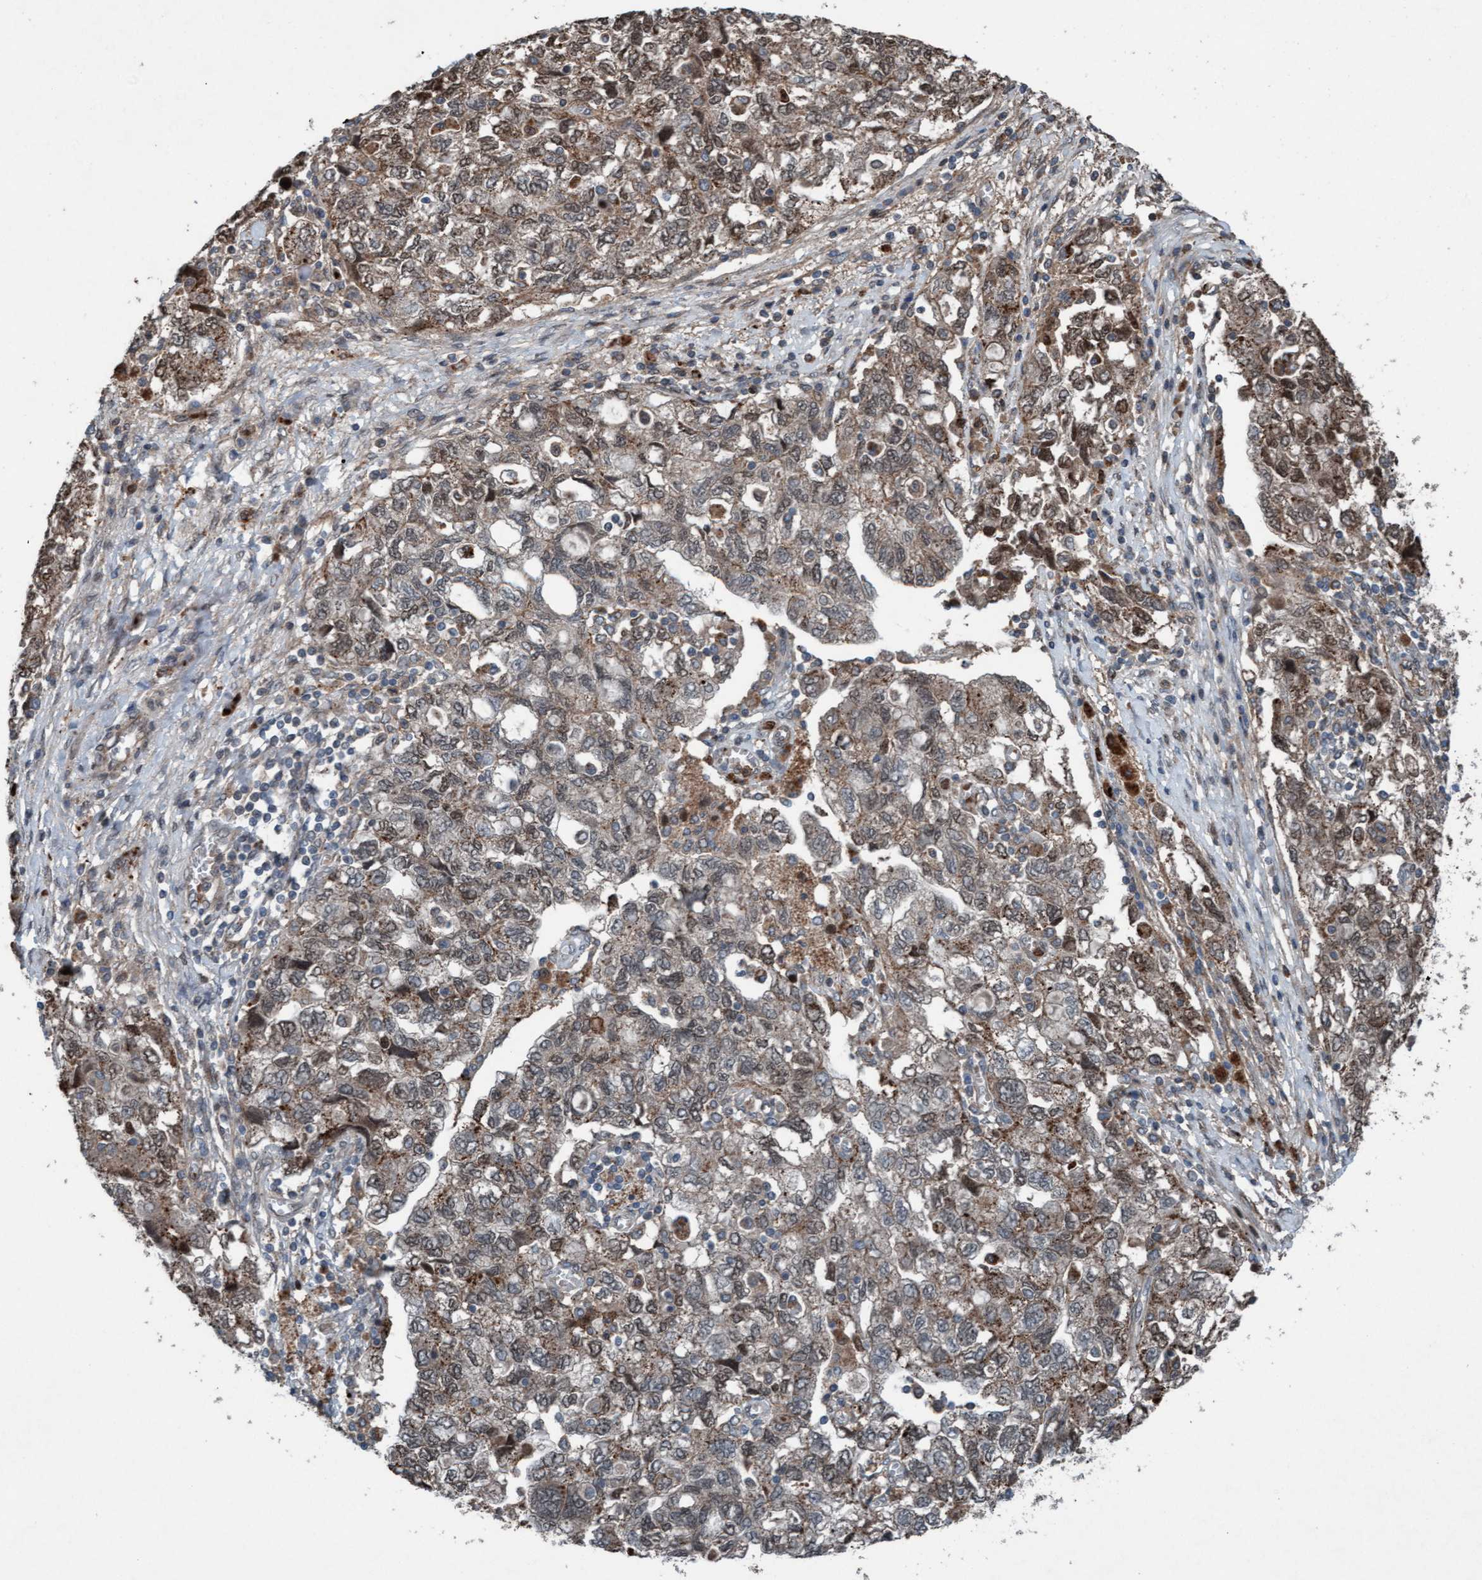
{"staining": {"intensity": "moderate", "quantity": "25%-75%", "location": "cytoplasmic/membranous,nuclear"}, "tissue": "ovarian cancer", "cell_type": "Tumor cells", "image_type": "cancer", "snomed": [{"axis": "morphology", "description": "Carcinoma, NOS"}, {"axis": "morphology", "description": "Cystadenocarcinoma, serous, NOS"}, {"axis": "topography", "description": "Ovary"}], "caption": "Protein expression analysis of human ovarian cancer reveals moderate cytoplasmic/membranous and nuclear expression in about 25%-75% of tumor cells.", "gene": "PLXNB2", "patient": {"sex": "female", "age": 69}}